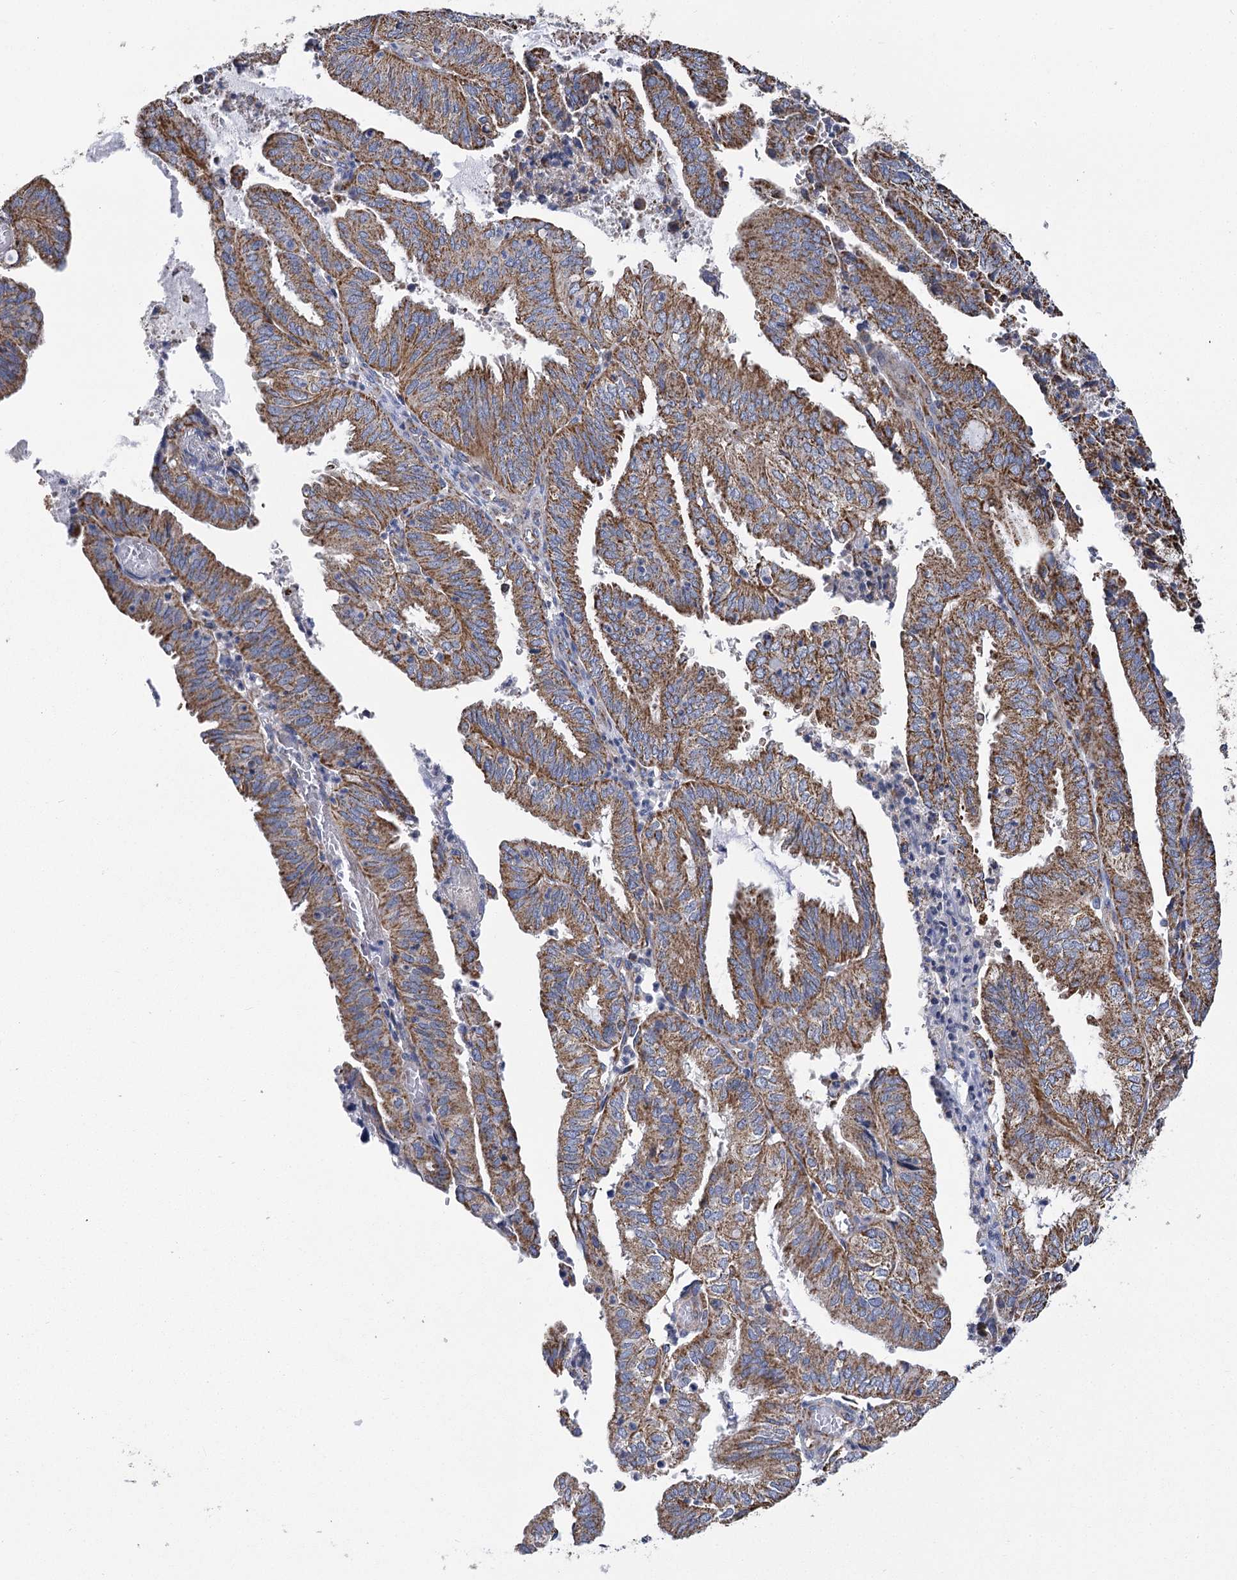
{"staining": {"intensity": "moderate", "quantity": ">75%", "location": "cytoplasmic/membranous"}, "tissue": "endometrial cancer", "cell_type": "Tumor cells", "image_type": "cancer", "snomed": [{"axis": "morphology", "description": "Adenocarcinoma, NOS"}, {"axis": "topography", "description": "Uterus"}], "caption": "DAB (3,3'-diaminobenzidine) immunohistochemical staining of human endometrial adenocarcinoma demonstrates moderate cytoplasmic/membranous protein positivity in about >75% of tumor cells.", "gene": "CCDC73", "patient": {"sex": "female", "age": 60}}